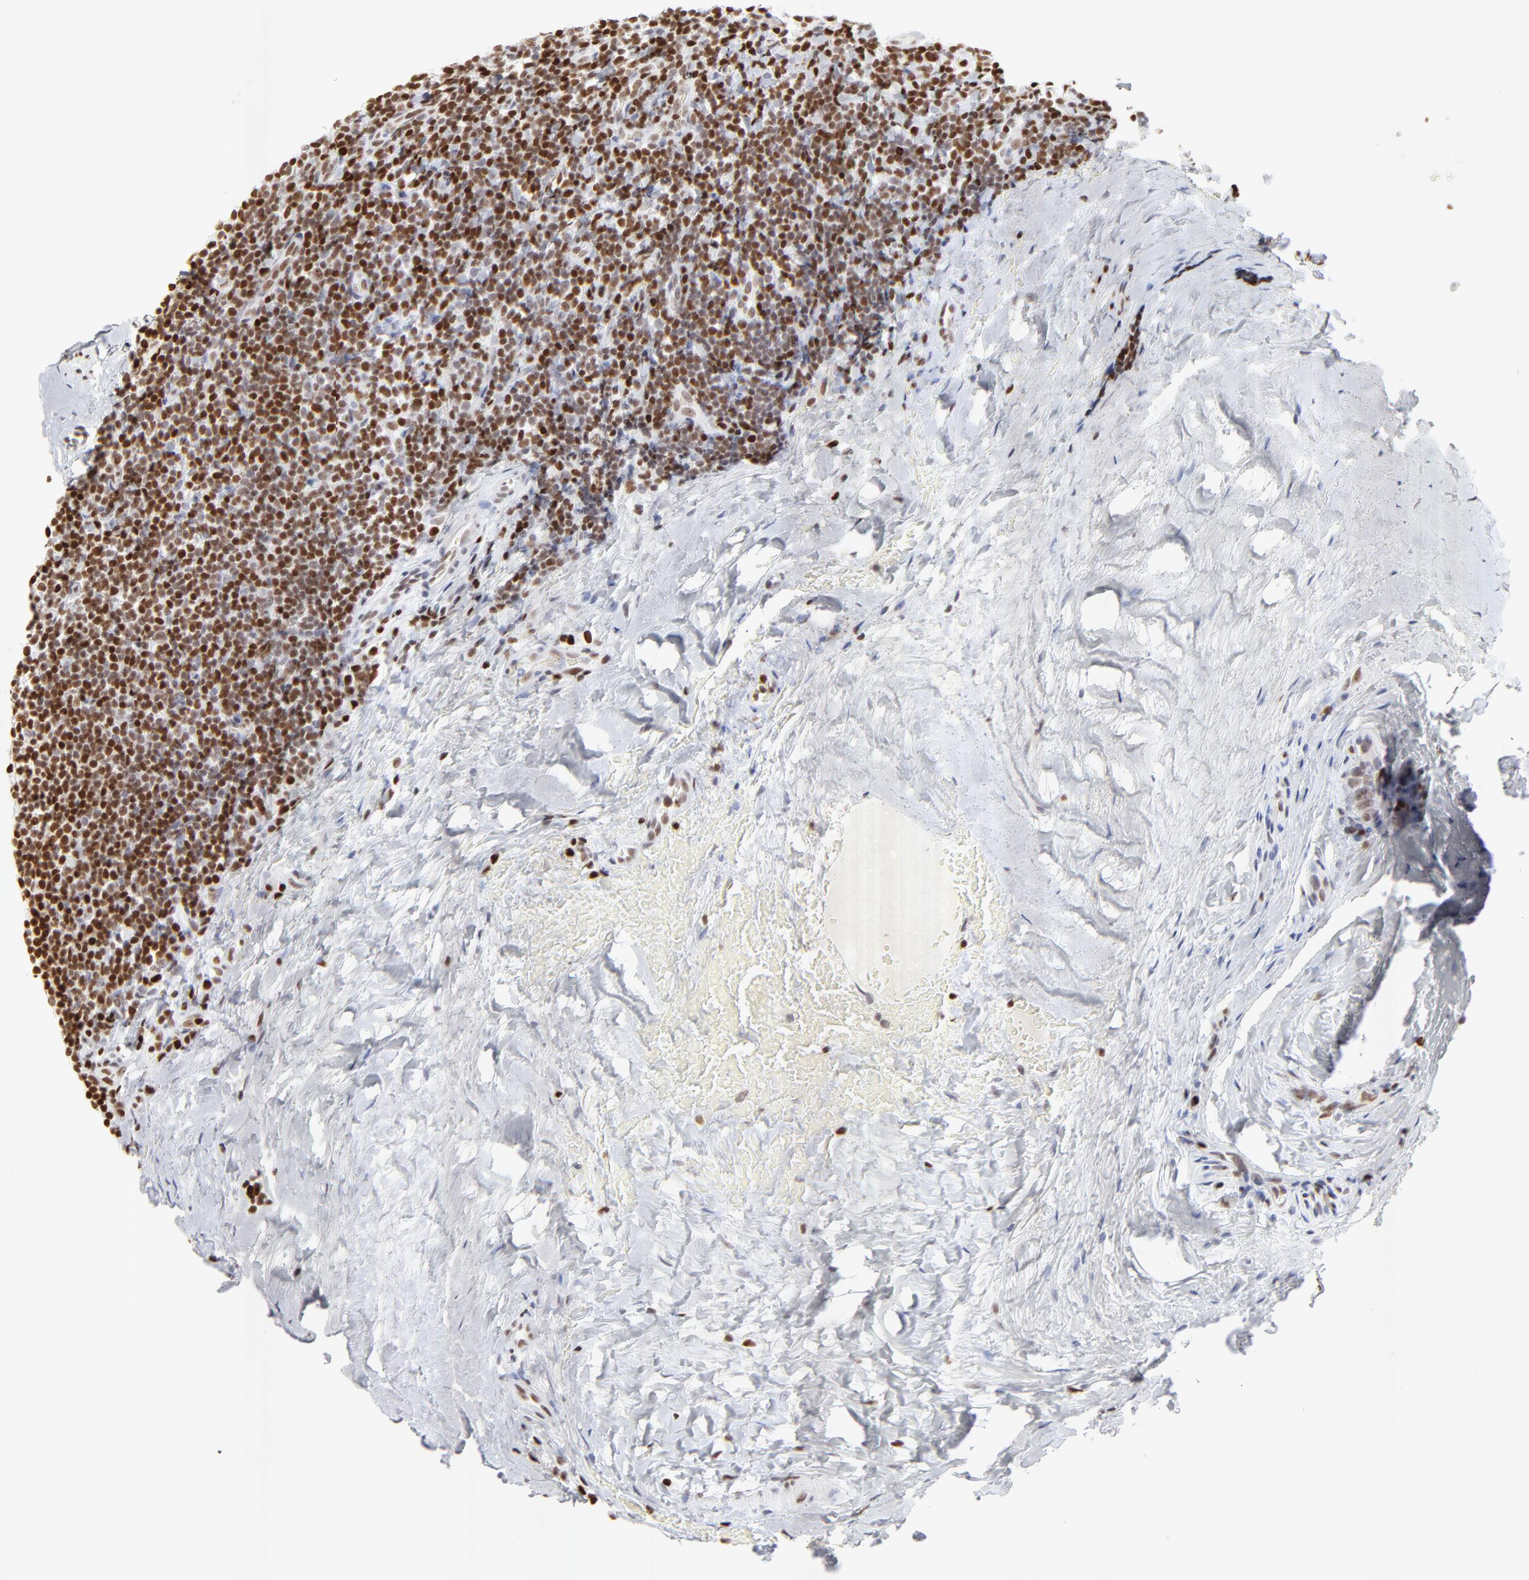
{"staining": {"intensity": "strong", "quantity": ">75%", "location": "nuclear"}, "tissue": "tonsil", "cell_type": "Germinal center cells", "image_type": "normal", "snomed": [{"axis": "morphology", "description": "Normal tissue, NOS"}, {"axis": "topography", "description": "Tonsil"}], "caption": "Strong nuclear protein staining is seen in about >75% of germinal center cells in tonsil. (brown staining indicates protein expression, while blue staining denotes nuclei).", "gene": "PARP1", "patient": {"sex": "male", "age": 31}}